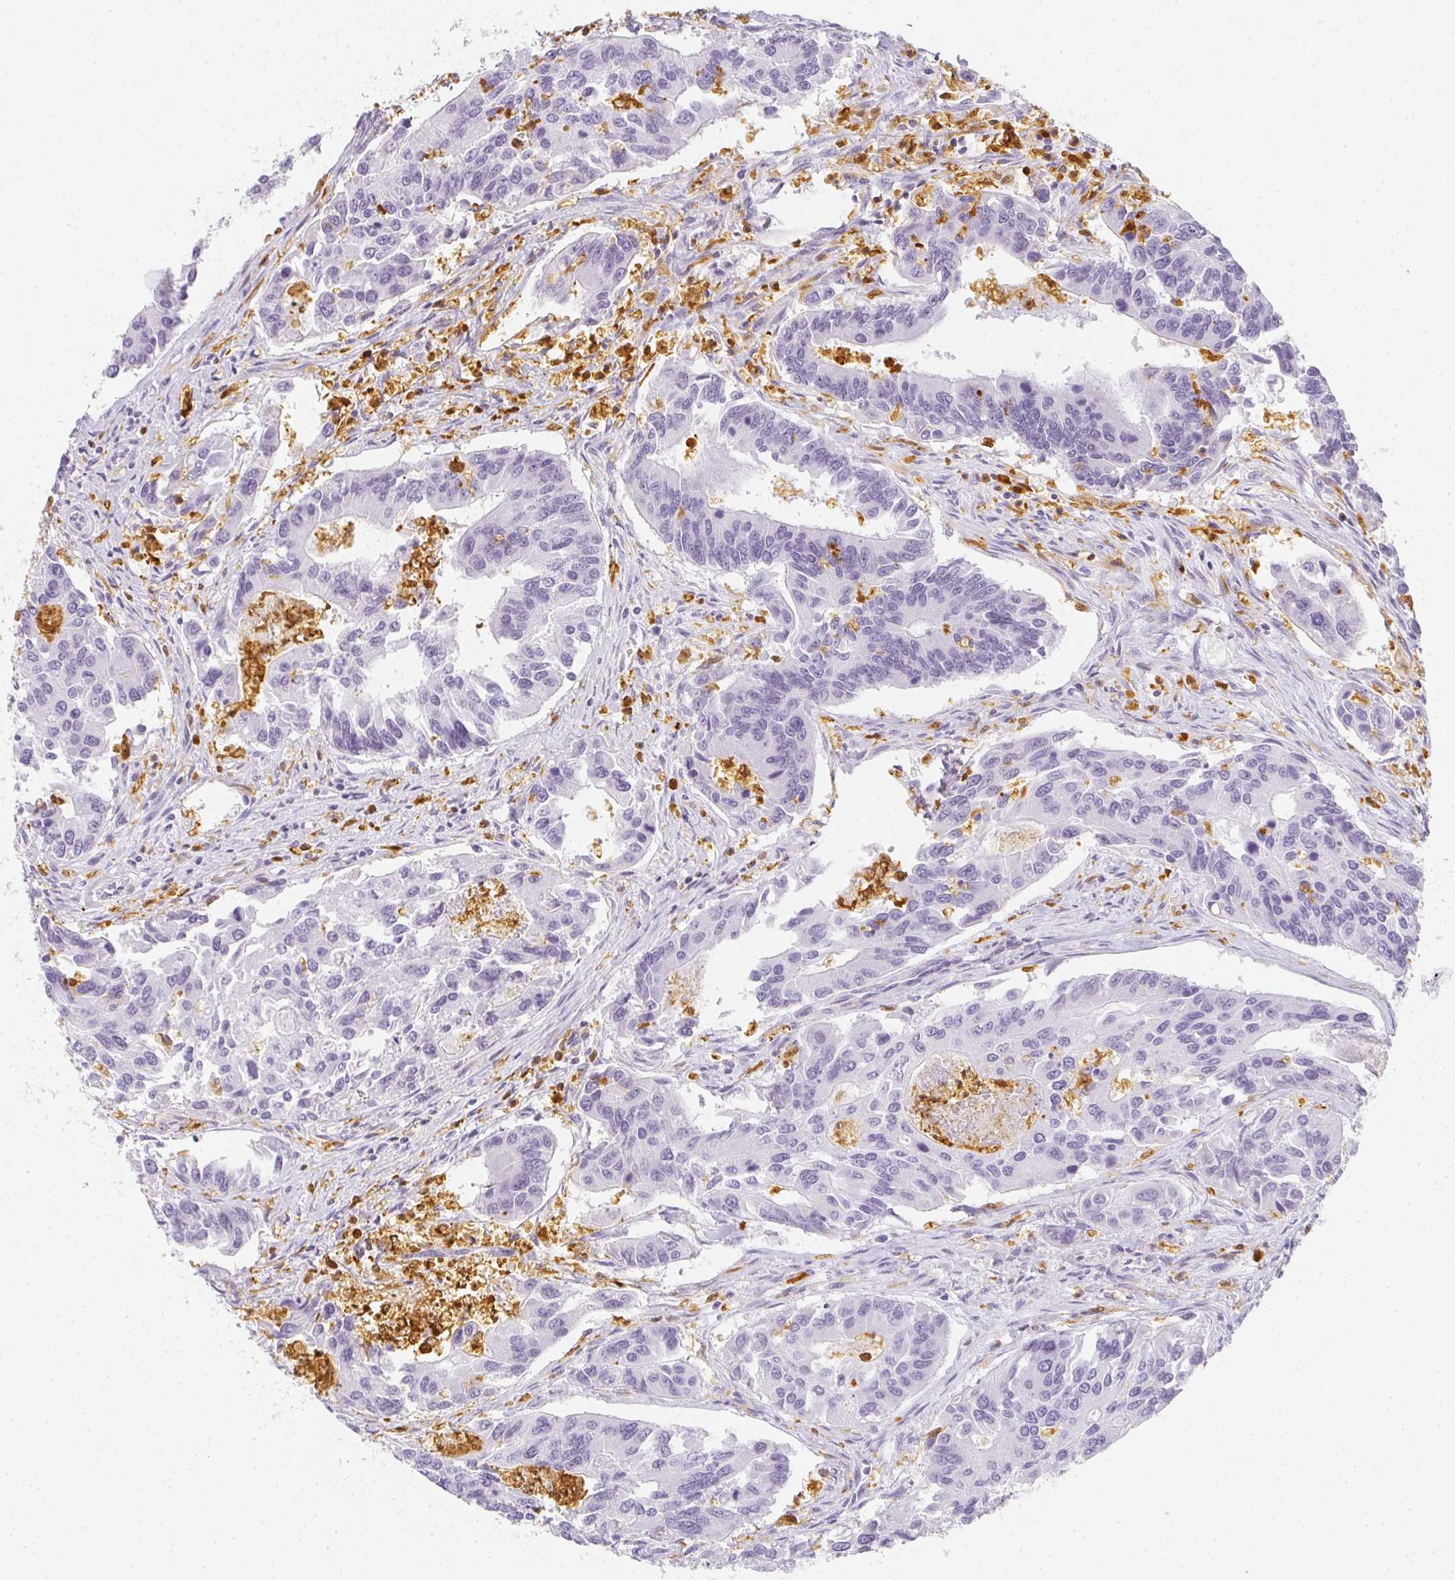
{"staining": {"intensity": "negative", "quantity": "none", "location": "none"}, "tissue": "colorectal cancer", "cell_type": "Tumor cells", "image_type": "cancer", "snomed": [{"axis": "morphology", "description": "Adenocarcinoma, NOS"}, {"axis": "topography", "description": "Colon"}], "caption": "An image of human adenocarcinoma (colorectal) is negative for staining in tumor cells.", "gene": "HK3", "patient": {"sex": "female", "age": 67}}